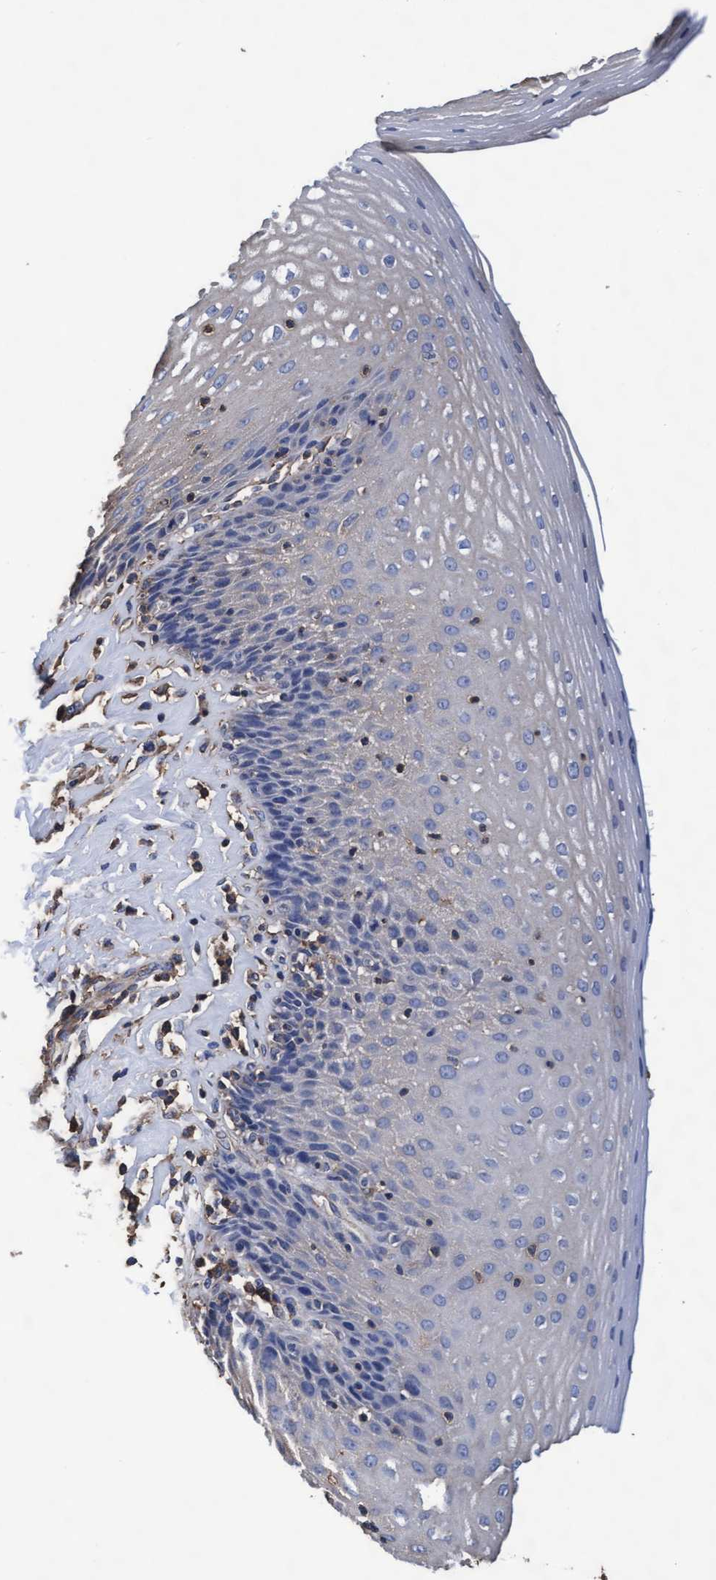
{"staining": {"intensity": "negative", "quantity": "none", "location": "none"}, "tissue": "esophagus", "cell_type": "Squamous epithelial cells", "image_type": "normal", "snomed": [{"axis": "morphology", "description": "Normal tissue, NOS"}, {"axis": "topography", "description": "Esophagus"}], "caption": "Esophagus was stained to show a protein in brown. There is no significant staining in squamous epithelial cells.", "gene": "GRHPR", "patient": {"sex": "female", "age": 61}}